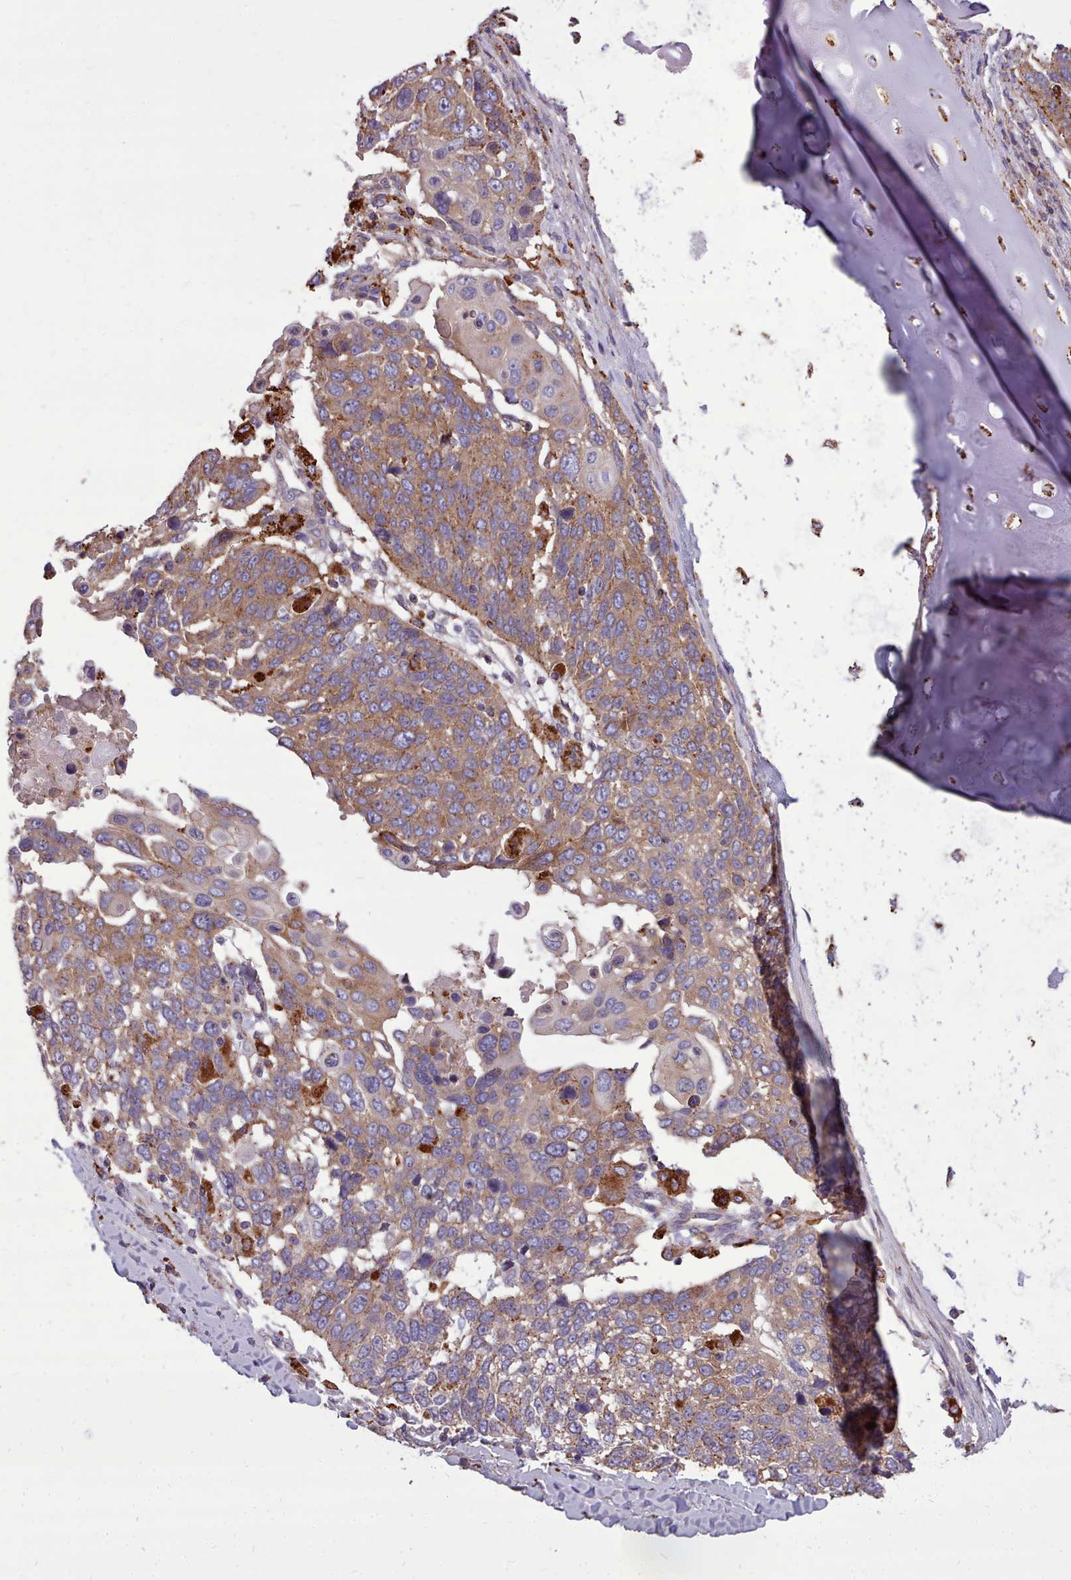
{"staining": {"intensity": "moderate", "quantity": ">75%", "location": "cytoplasmic/membranous"}, "tissue": "lung cancer", "cell_type": "Tumor cells", "image_type": "cancer", "snomed": [{"axis": "morphology", "description": "Squamous cell carcinoma, NOS"}, {"axis": "topography", "description": "Lung"}], "caption": "Squamous cell carcinoma (lung) stained for a protein exhibits moderate cytoplasmic/membranous positivity in tumor cells.", "gene": "PACSIN3", "patient": {"sex": "male", "age": 66}}